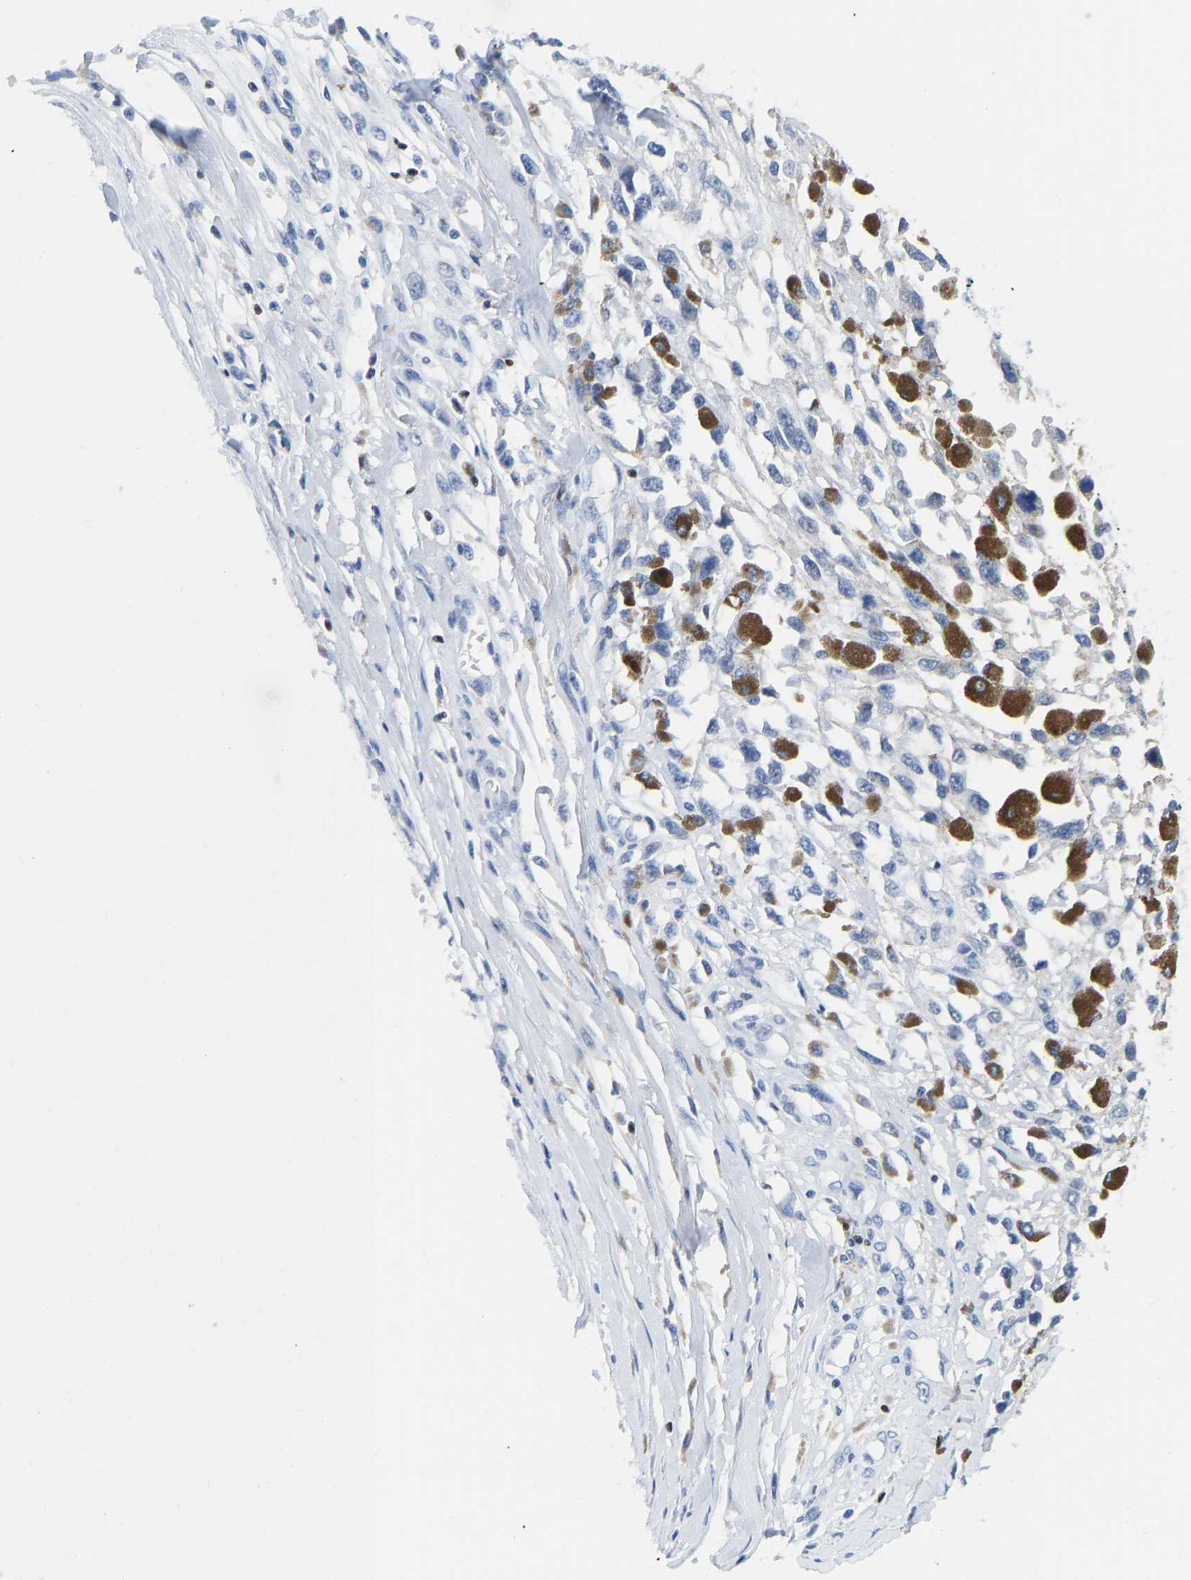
{"staining": {"intensity": "negative", "quantity": "none", "location": "none"}, "tissue": "melanoma", "cell_type": "Tumor cells", "image_type": "cancer", "snomed": [{"axis": "morphology", "description": "Malignant melanoma, Metastatic site"}, {"axis": "topography", "description": "Lymph node"}], "caption": "High power microscopy image of an immunohistochemistry histopathology image of melanoma, revealing no significant positivity in tumor cells.", "gene": "TCF7", "patient": {"sex": "male", "age": 59}}